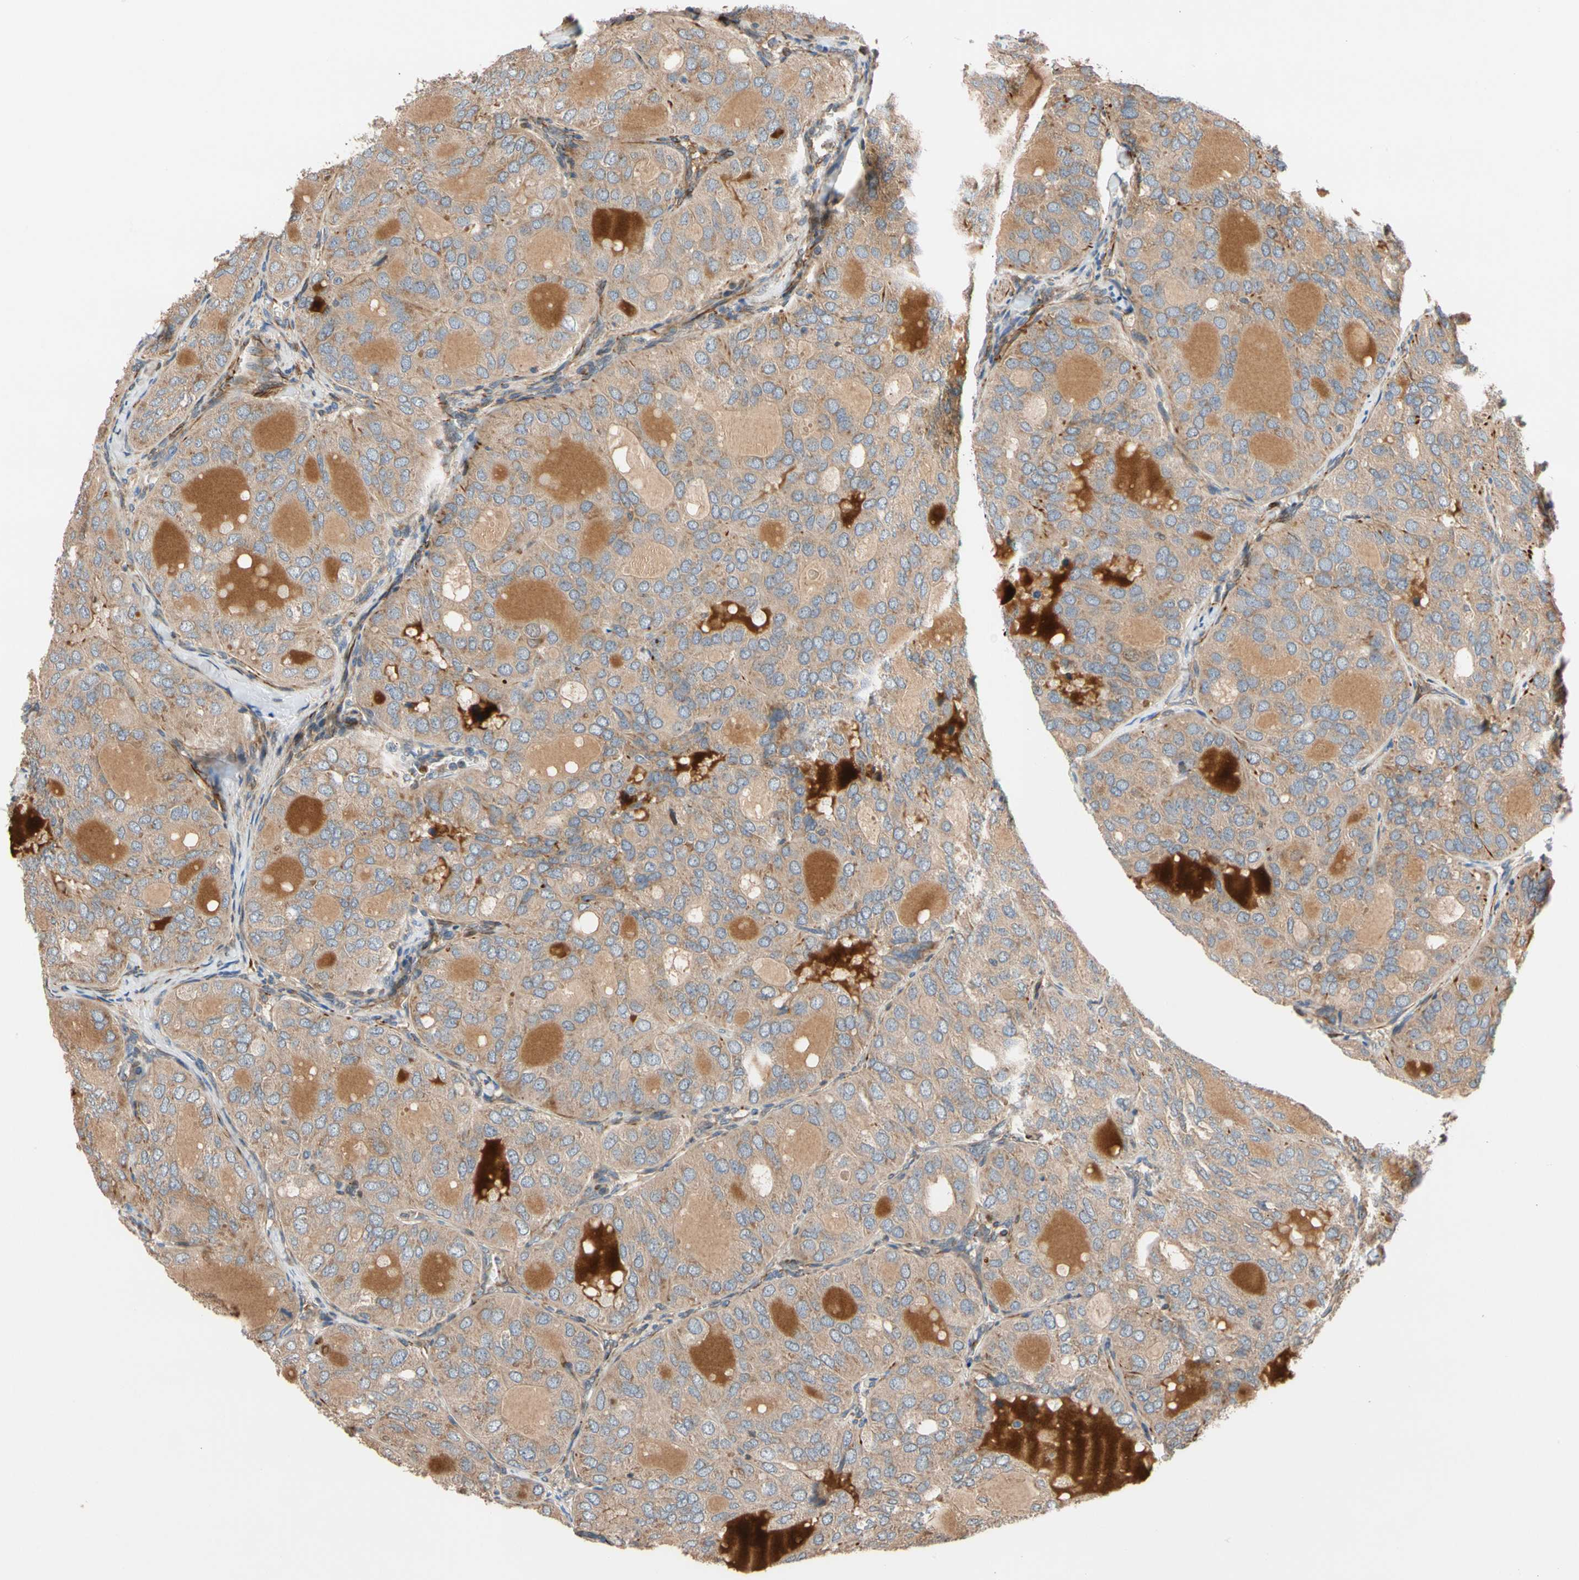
{"staining": {"intensity": "moderate", "quantity": ">75%", "location": "cytoplasmic/membranous"}, "tissue": "thyroid cancer", "cell_type": "Tumor cells", "image_type": "cancer", "snomed": [{"axis": "morphology", "description": "Follicular adenoma carcinoma, NOS"}, {"axis": "topography", "description": "Thyroid gland"}], "caption": "Thyroid follicular adenoma carcinoma tissue demonstrates moderate cytoplasmic/membranous staining in about >75% of tumor cells (DAB IHC with brightfield microscopy, high magnification).", "gene": "FGD6", "patient": {"sex": "male", "age": 75}}